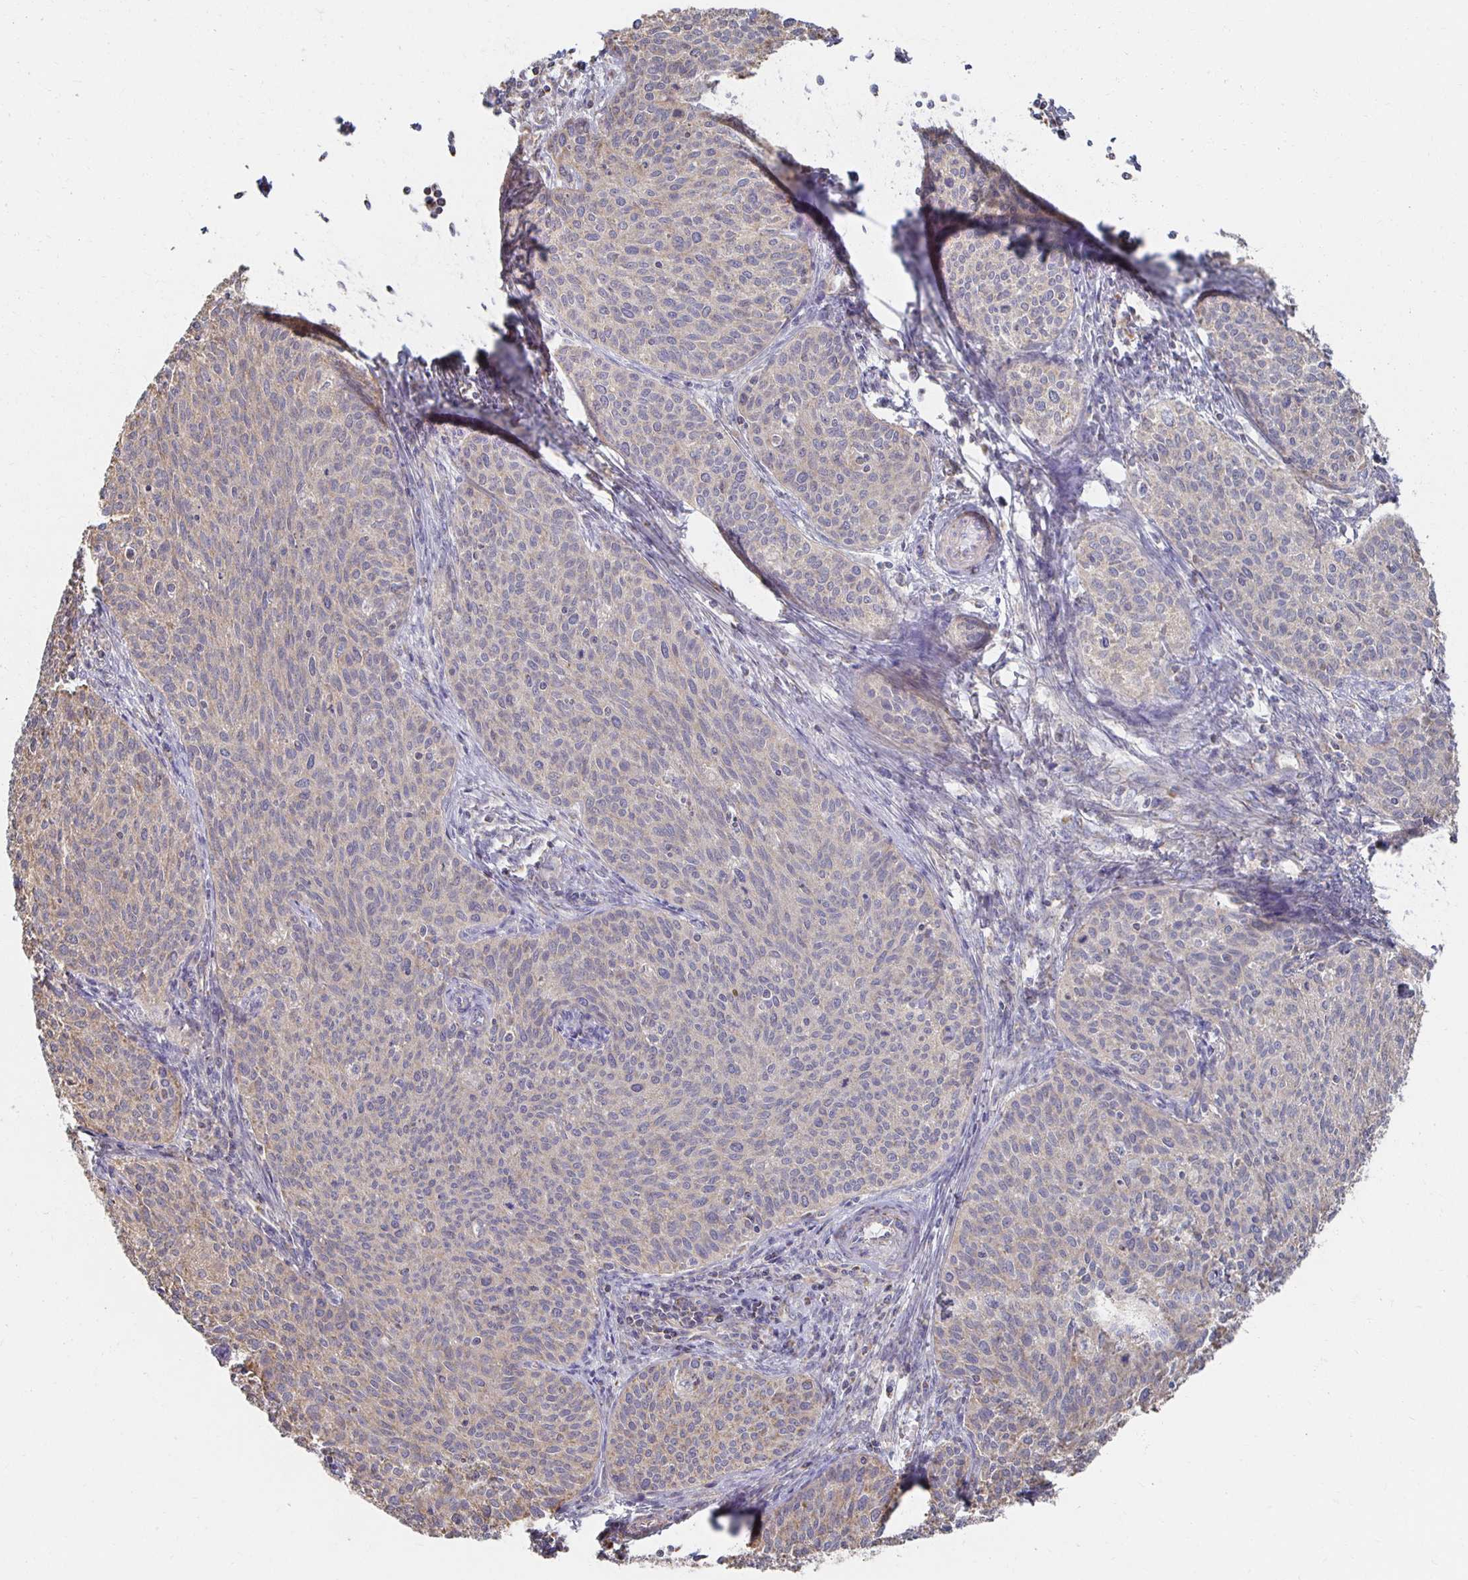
{"staining": {"intensity": "negative", "quantity": "none", "location": "none"}, "tissue": "cervical cancer", "cell_type": "Tumor cells", "image_type": "cancer", "snomed": [{"axis": "morphology", "description": "Squamous cell carcinoma, NOS"}, {"axis": "topography", "description": "Cervix"}], "caption": "Immunohistochemical staining of cervical cancer demonstrates no significant staining in tumor cells.", "gene": "NKX2-8", "patient": {"sex": "female", "age": 38}}